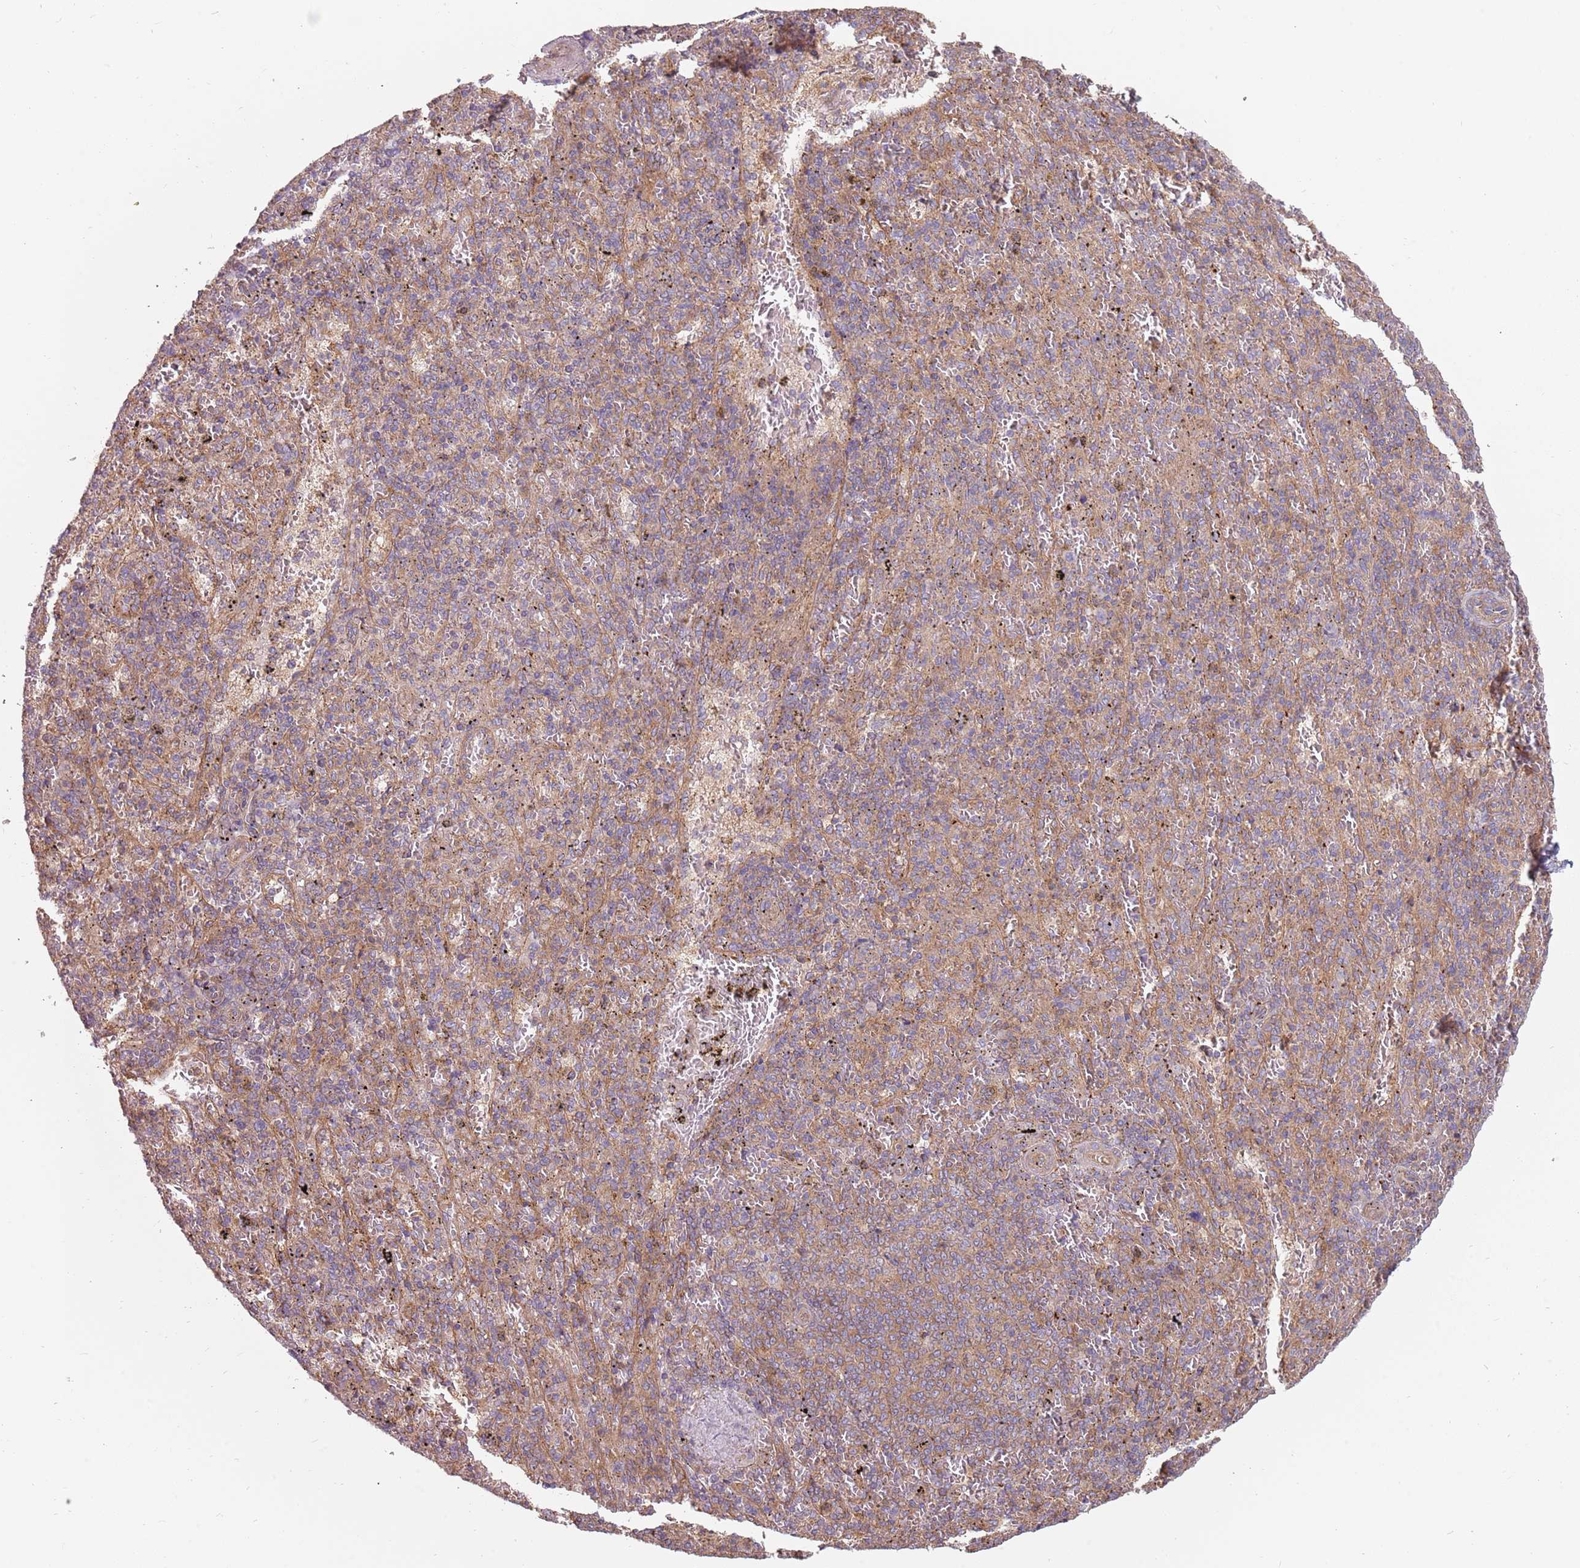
{"staining": {"intensity": "weak", "quantity": "<25%", "location": "cytoplasmic/membranous"}, "tissue": "spleen", "cell_type": "Cells in red pulp", "image_type": "normal", "snomed": [{"axis": "morphology", "description": "Normal tissue, NOS"}, {"axis": "topography", "description": "Spleen"}], "caption": "An image of human spleen is negative for staining in cells in red pulp.", "gene": "SPDL1", "patient": {"sex": "male", "age": 82}}